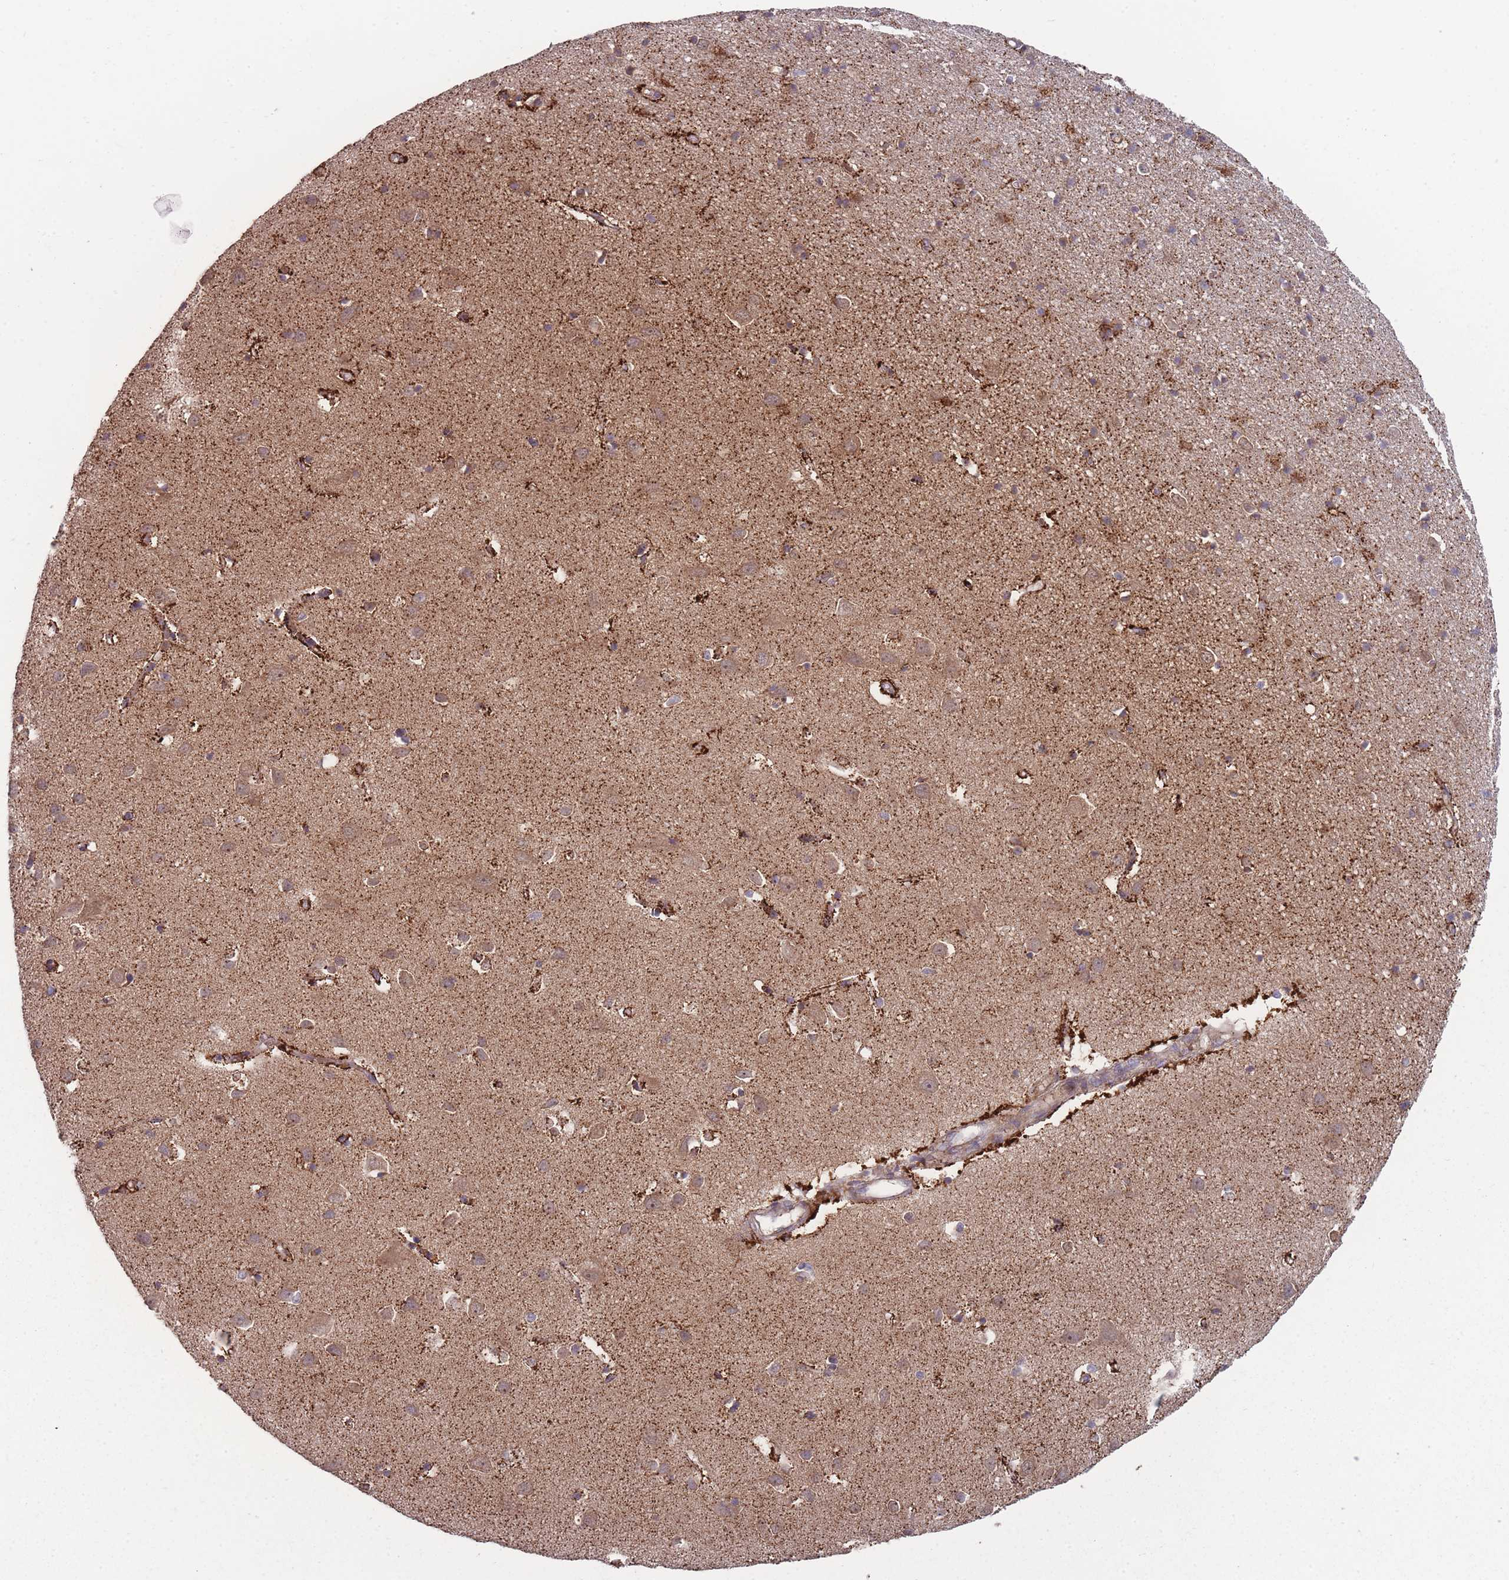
{"staining": {"intensity": "moderate", "quantity": ">75%", "location": "cytoplasmic/membranous"}, "tissue": "cerebral cortex", "cell_type": "Endothelial cells", "image_type": "normal", "snomed": [{"axis": "morphology", "description": "Normal tissue, NOS"}, {"axis": "topography", "description": "Cerebral cortex"}], "caption": "Immunohistochemical staining of normal human cerebral cortex exhibits >75% levels of moderate cytoplasmic/membranous protein expression in about >75% of endothelial cells.", "gene": "SLC35B4", "patient": {"sex": "female", "age": 64}}